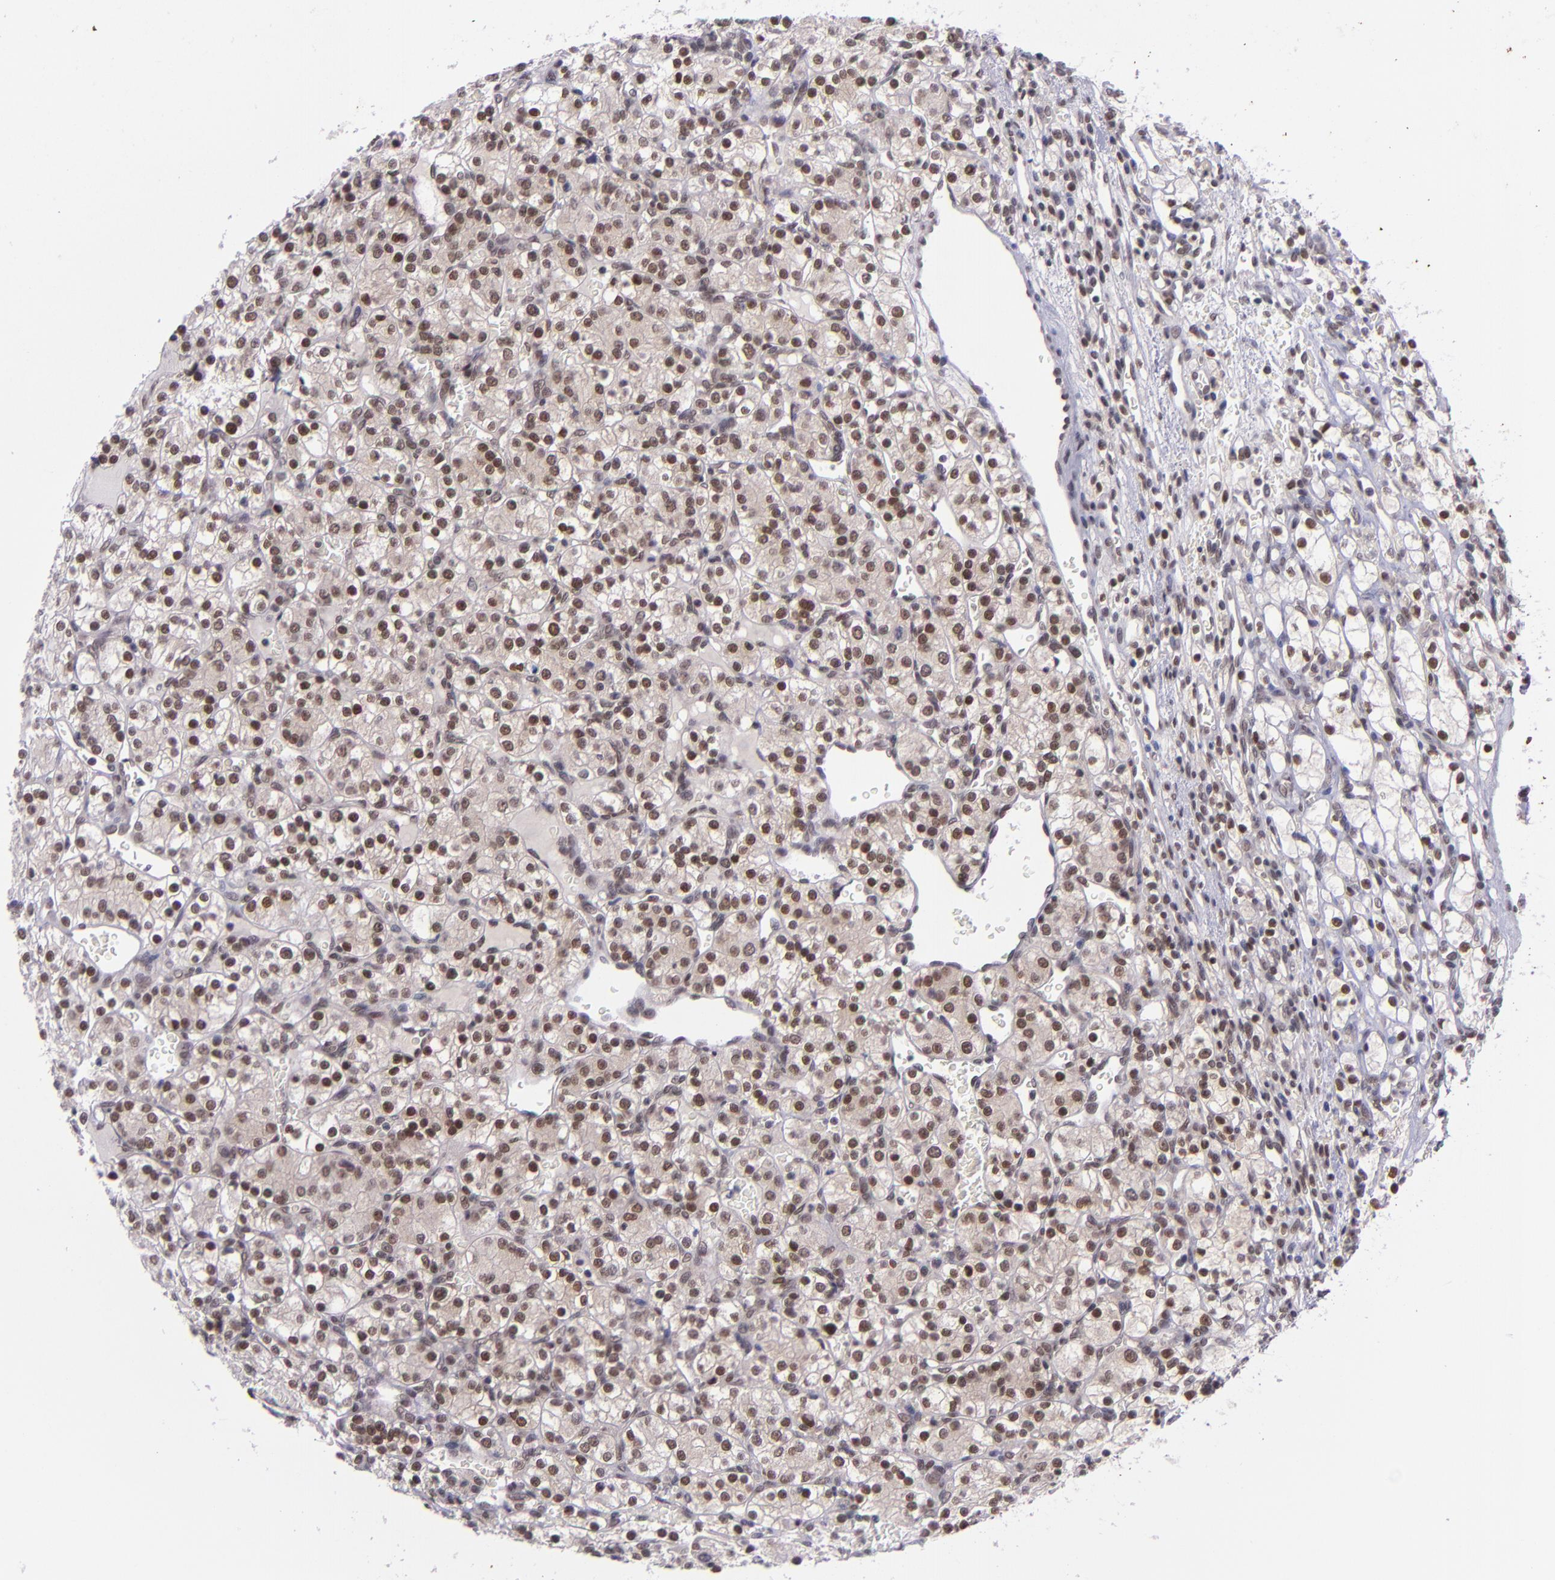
{"staining": {"intensity": "moderate", "quantity": ">75%", "location": "cytoplasmic/membranous,nuclear"}, "tissue": "renal cancer", "cell_type": "Tumor cells", "image_type": "cancer", "snomed": [{"axis": "morphology", "description": "Adenocarcinoma, NOS"}, {"axis": "topography", "description": "Kidney"}], "caption": "Moderate cytoplasmic/membranous and nuclear protein expression is present in approximately >75% of tumor cells in renal cancer. (DAB (3,3'-diaminobenzidine) = brown stain, brightfield microscopy at high magnification).", "gene": "BAG1", "patient": {"sex": "female", "age": 62}}